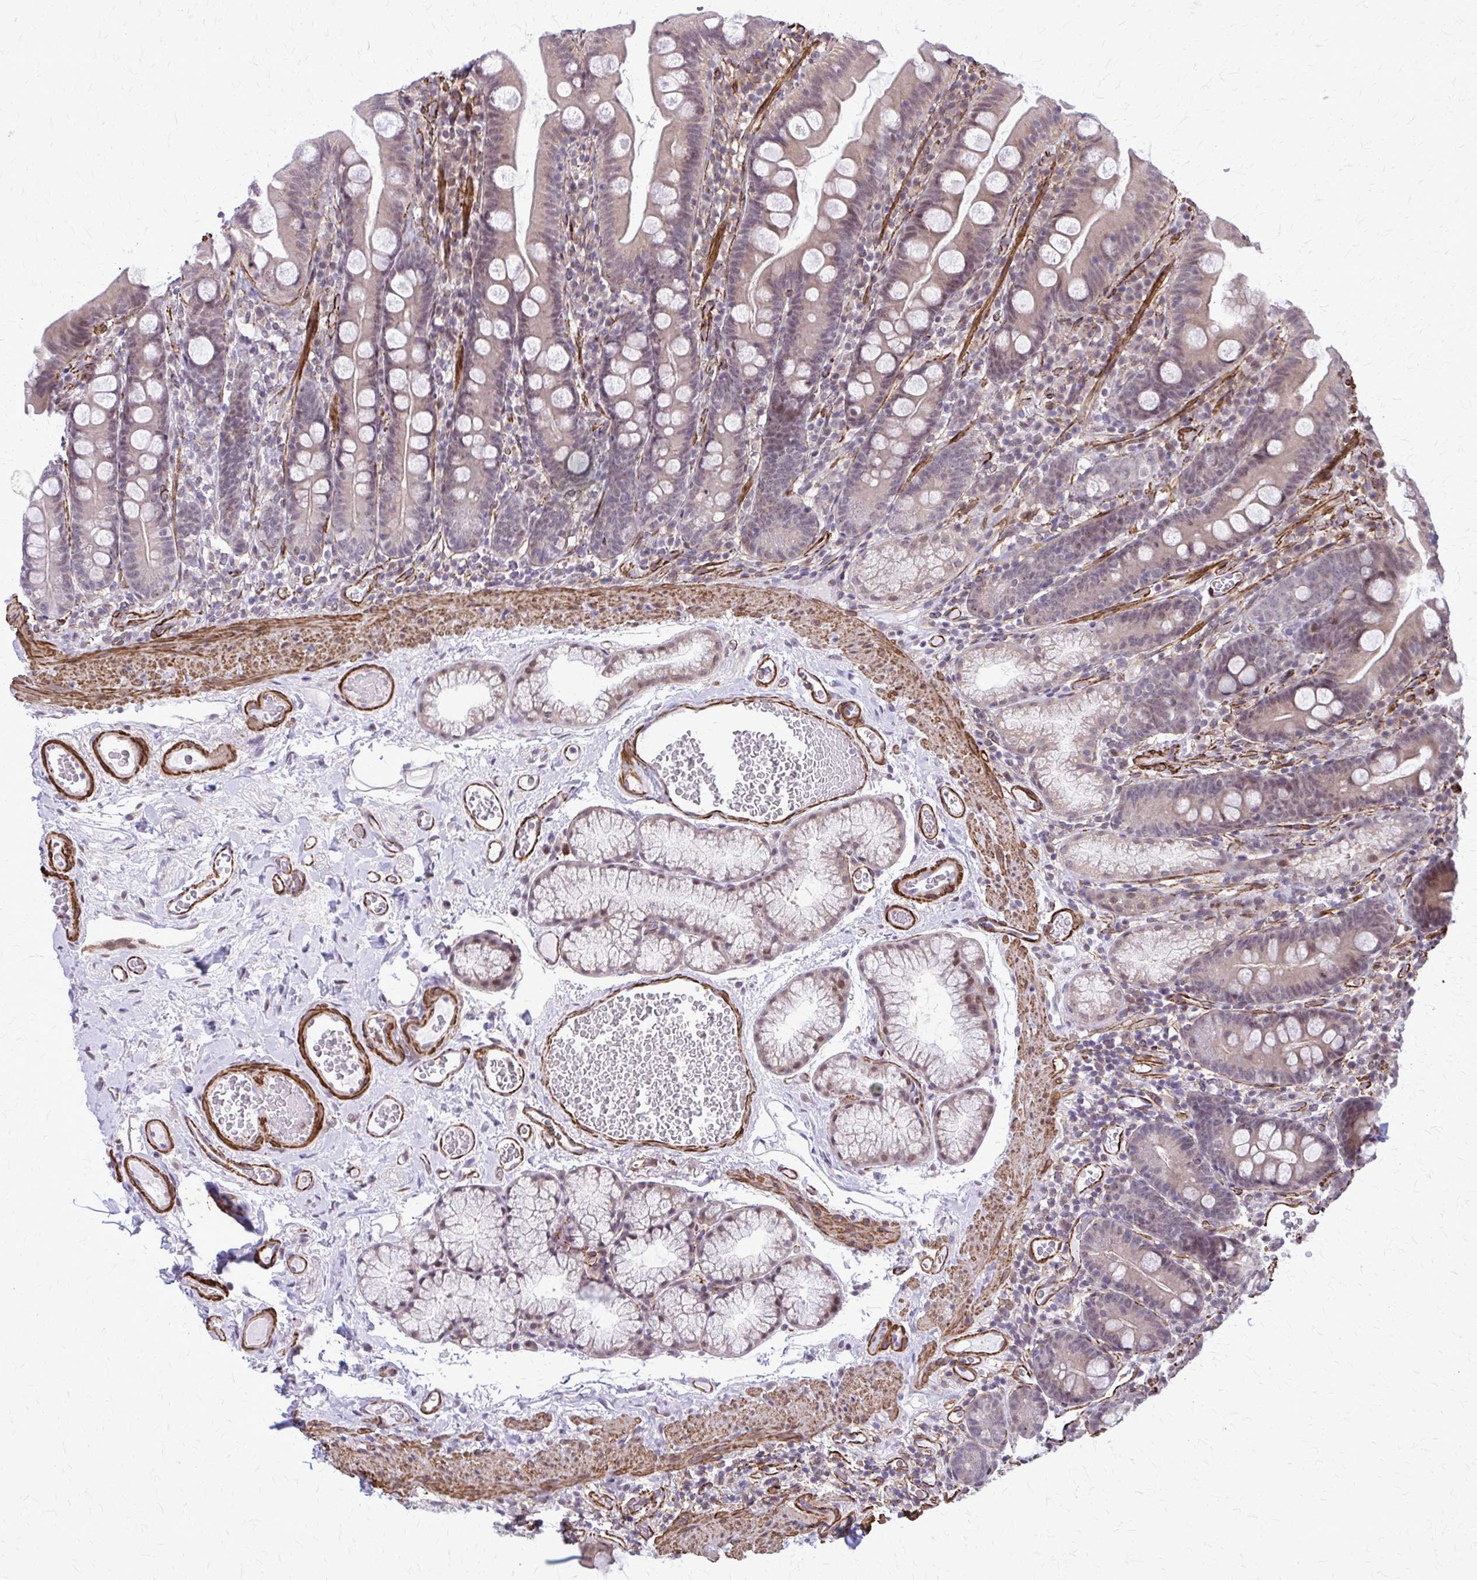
{"staining": {"intensity": "moderate", "quantity": "<25%", "location": "nuclear"}, "tissue": "duodenum", "cell_type": "Glandular cells", "image_type": "normal", "snomed": [{"axis": "morphology", "description": "Normal tissue, NOS"}, {"axis": "topography", "description": "Duodenum"}], "caption": "High-magnification brightfield microscopy of benign duodenum stained with DAB (brown) and counterstained with hematoxylin (blue). glandular cells exhibit moderate nuclear expression is present in approximately<25% of cells. (Brightfield microscopy of DAB IHC at high magnification).", "gene": "NRBF2", "patient": {"sex": "female", "age": 67}}